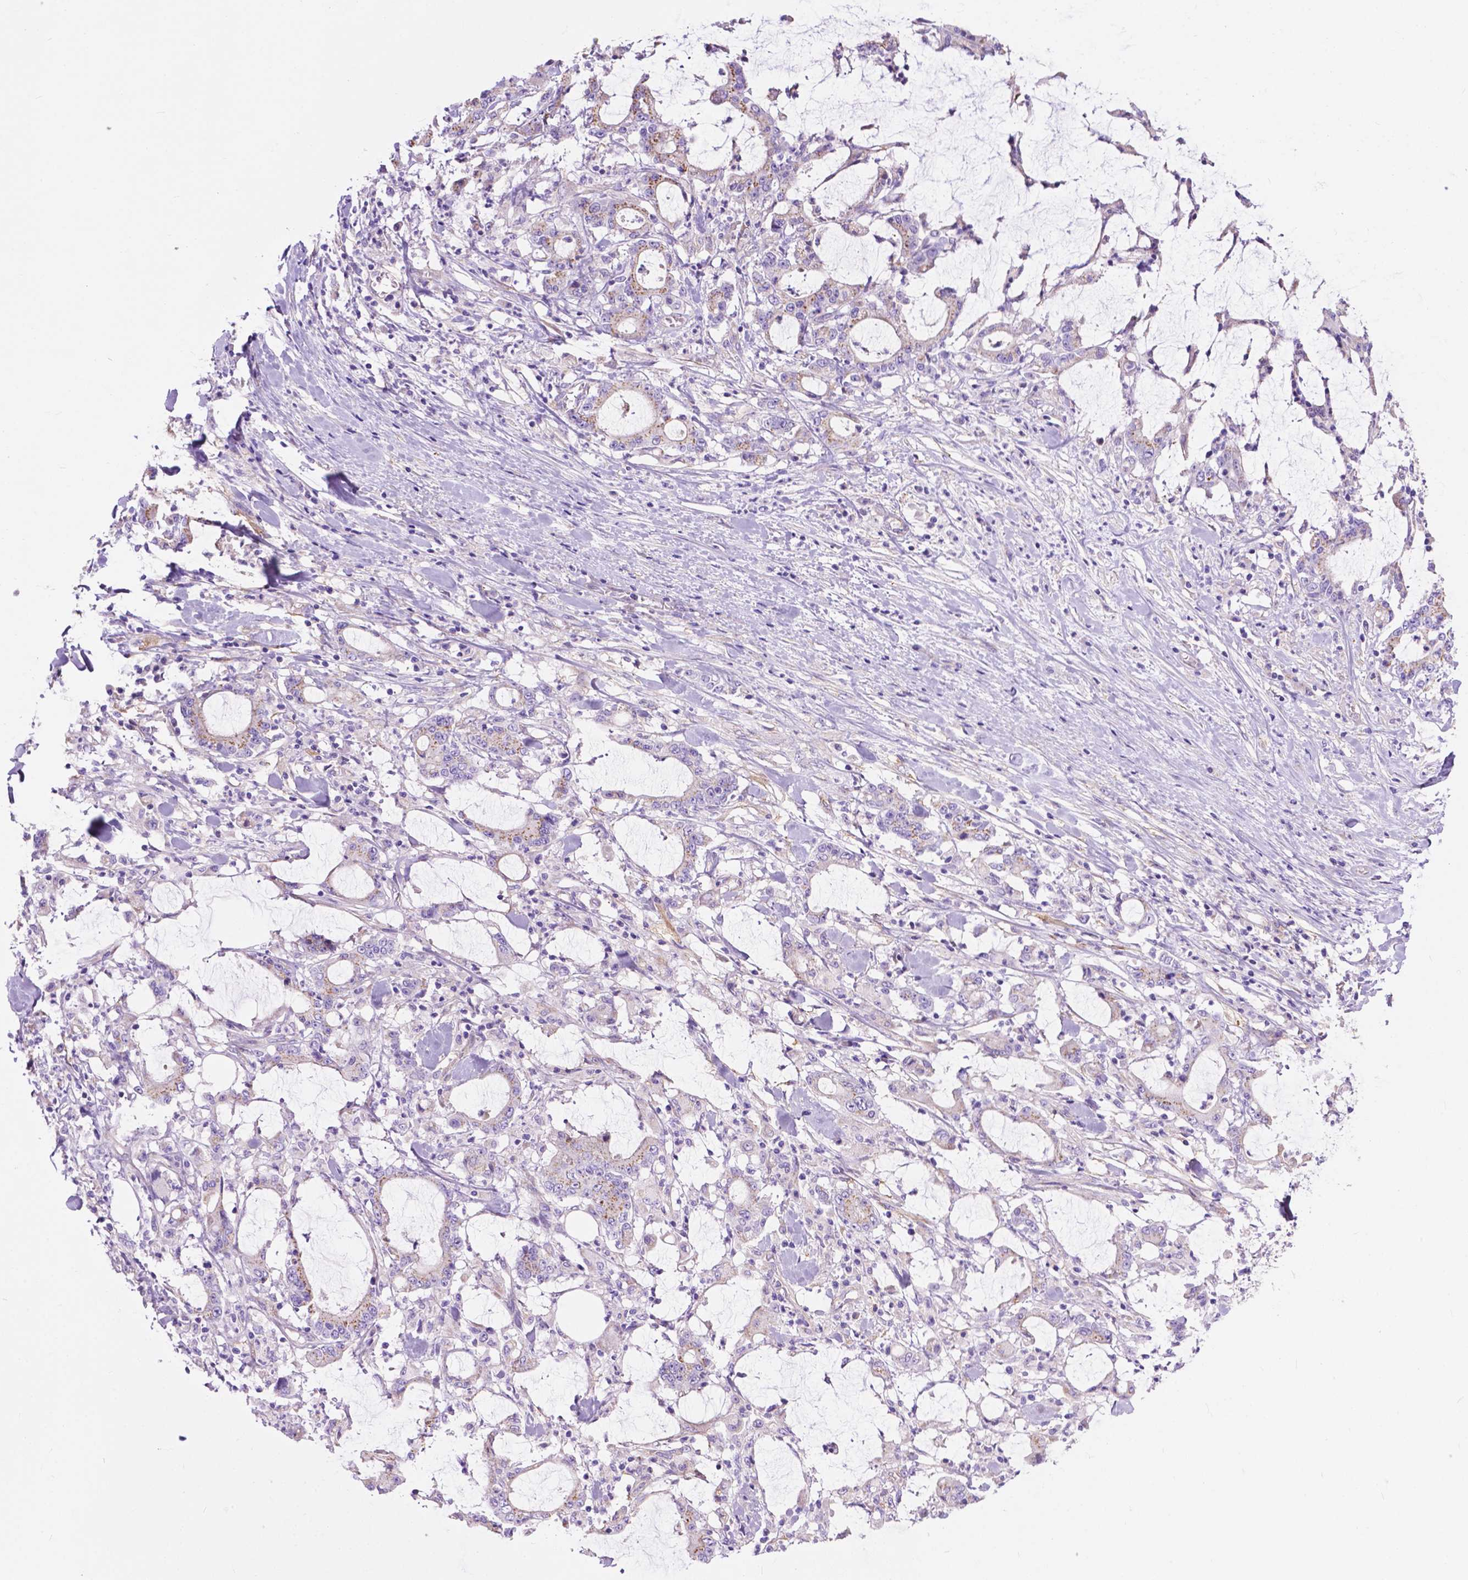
{"staining": {"intensity": "moderate", "quantity": ">75%", "location": "cytoplasmic/membranous"}, "tissue": "stomach cancer", "cell_type": "Tumor cells", "image_type": "cancer", "snomed": [{"axis": "morphology", "description": "Adenocarcinoma, NOS"}, {"axis": "topography", "description": "Stomach, upper"}], "caption": "This is a micrograph of immunohistochemistry (IHC) staining of adenocarcinoma (stomach), which shows moderate positivity in the cytoplasmic/membranous of tumor cells.", "gene": "PCDHA12", "patient": {"sex": "male", "age": 68}}